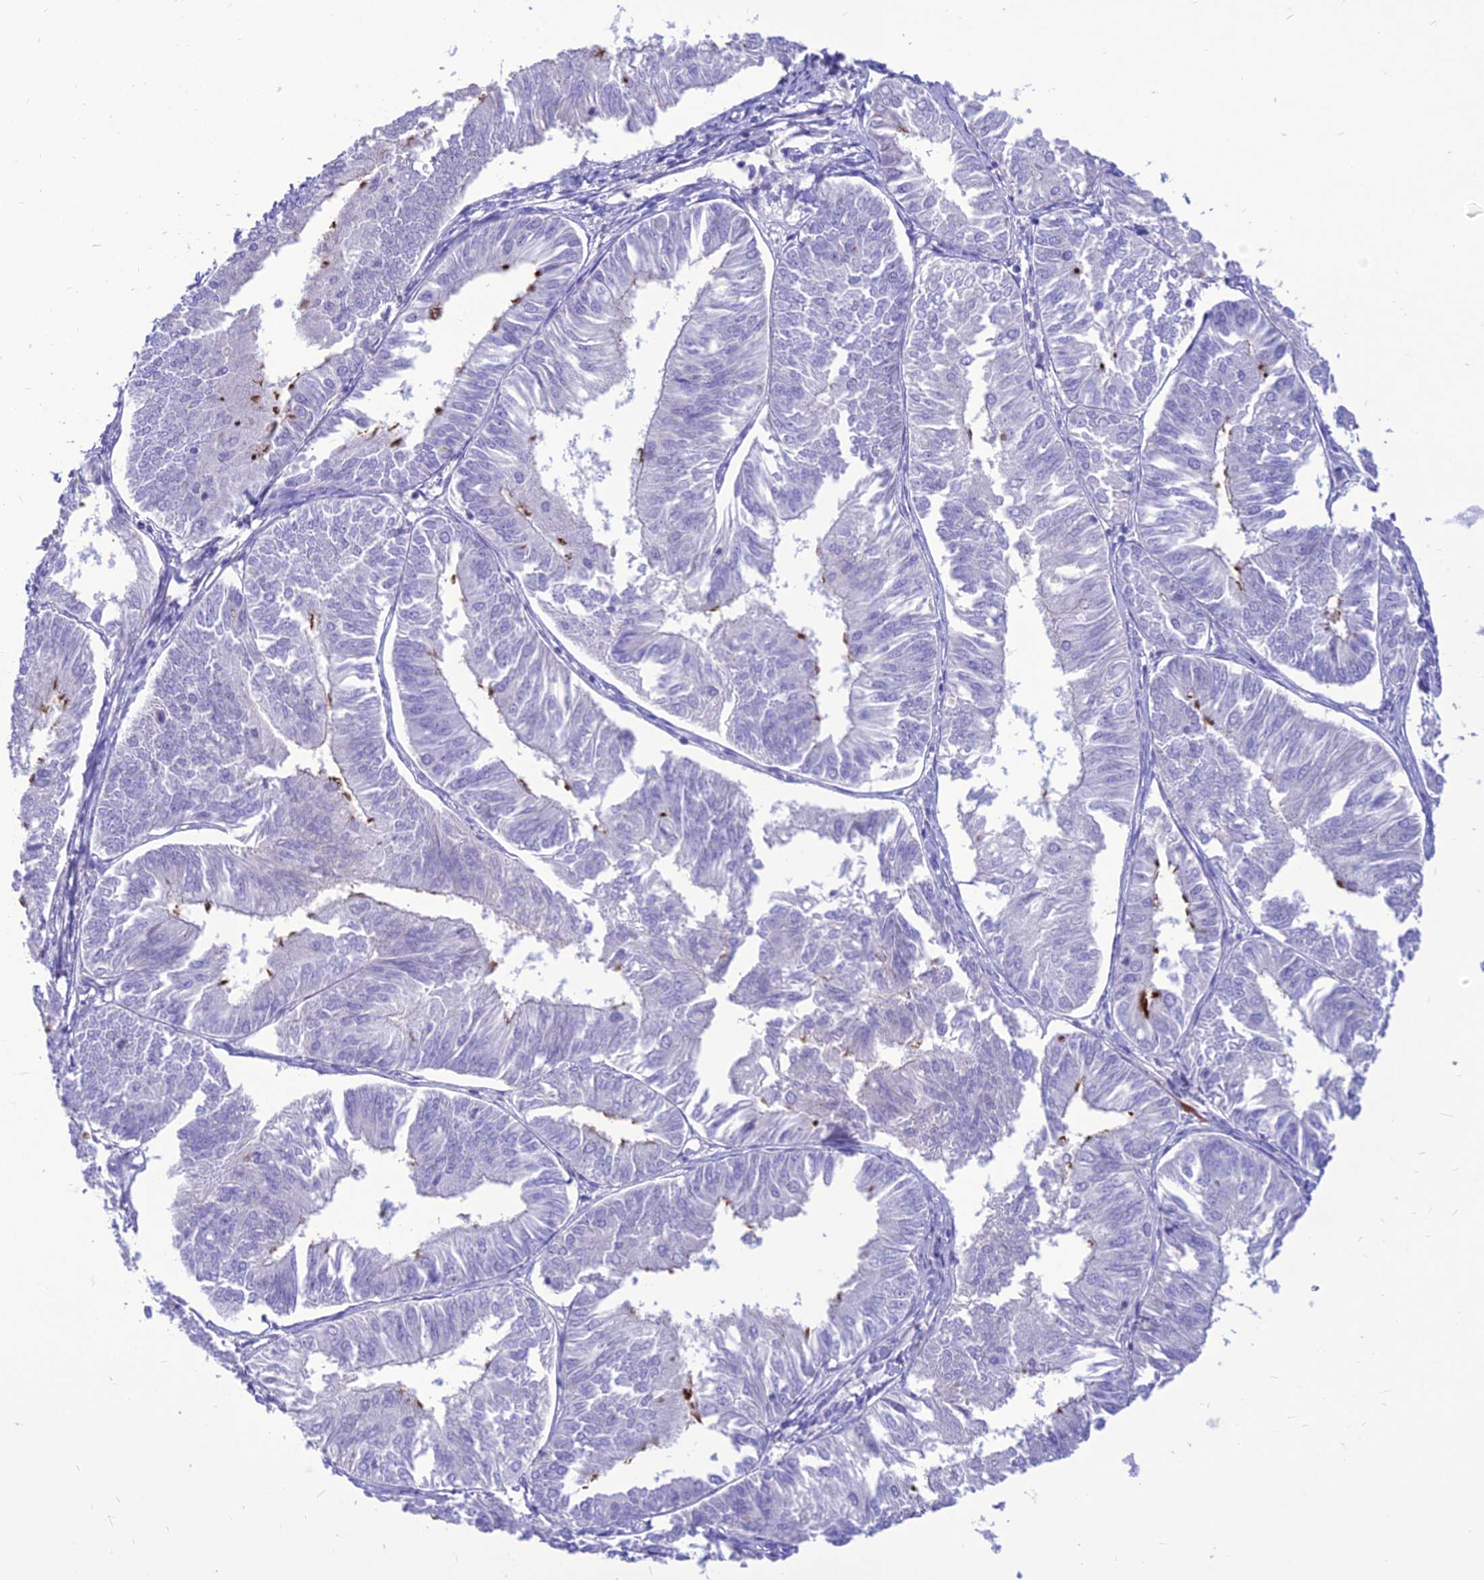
{"staining": {"intensity": "negative", "quantity": "none", "location": "none"}, "tissue": "endometrial cancer", "cell_type": "Tumor cells", "image_type": "cancer", "snomed": [{"axis": "morphology", "description": "Adenocarcinoma, NOS"}, {"axis": "topography", "description": "Endometrium"}], "caption": "Immunohistochemistry photomicrograph of human adenocarcinoma (endometrial) stained for a protein (brown), which exhibits no positivity in tumor cells.", "gene": "TEKT3", "patient": {"sex": "female", "age": 58}}